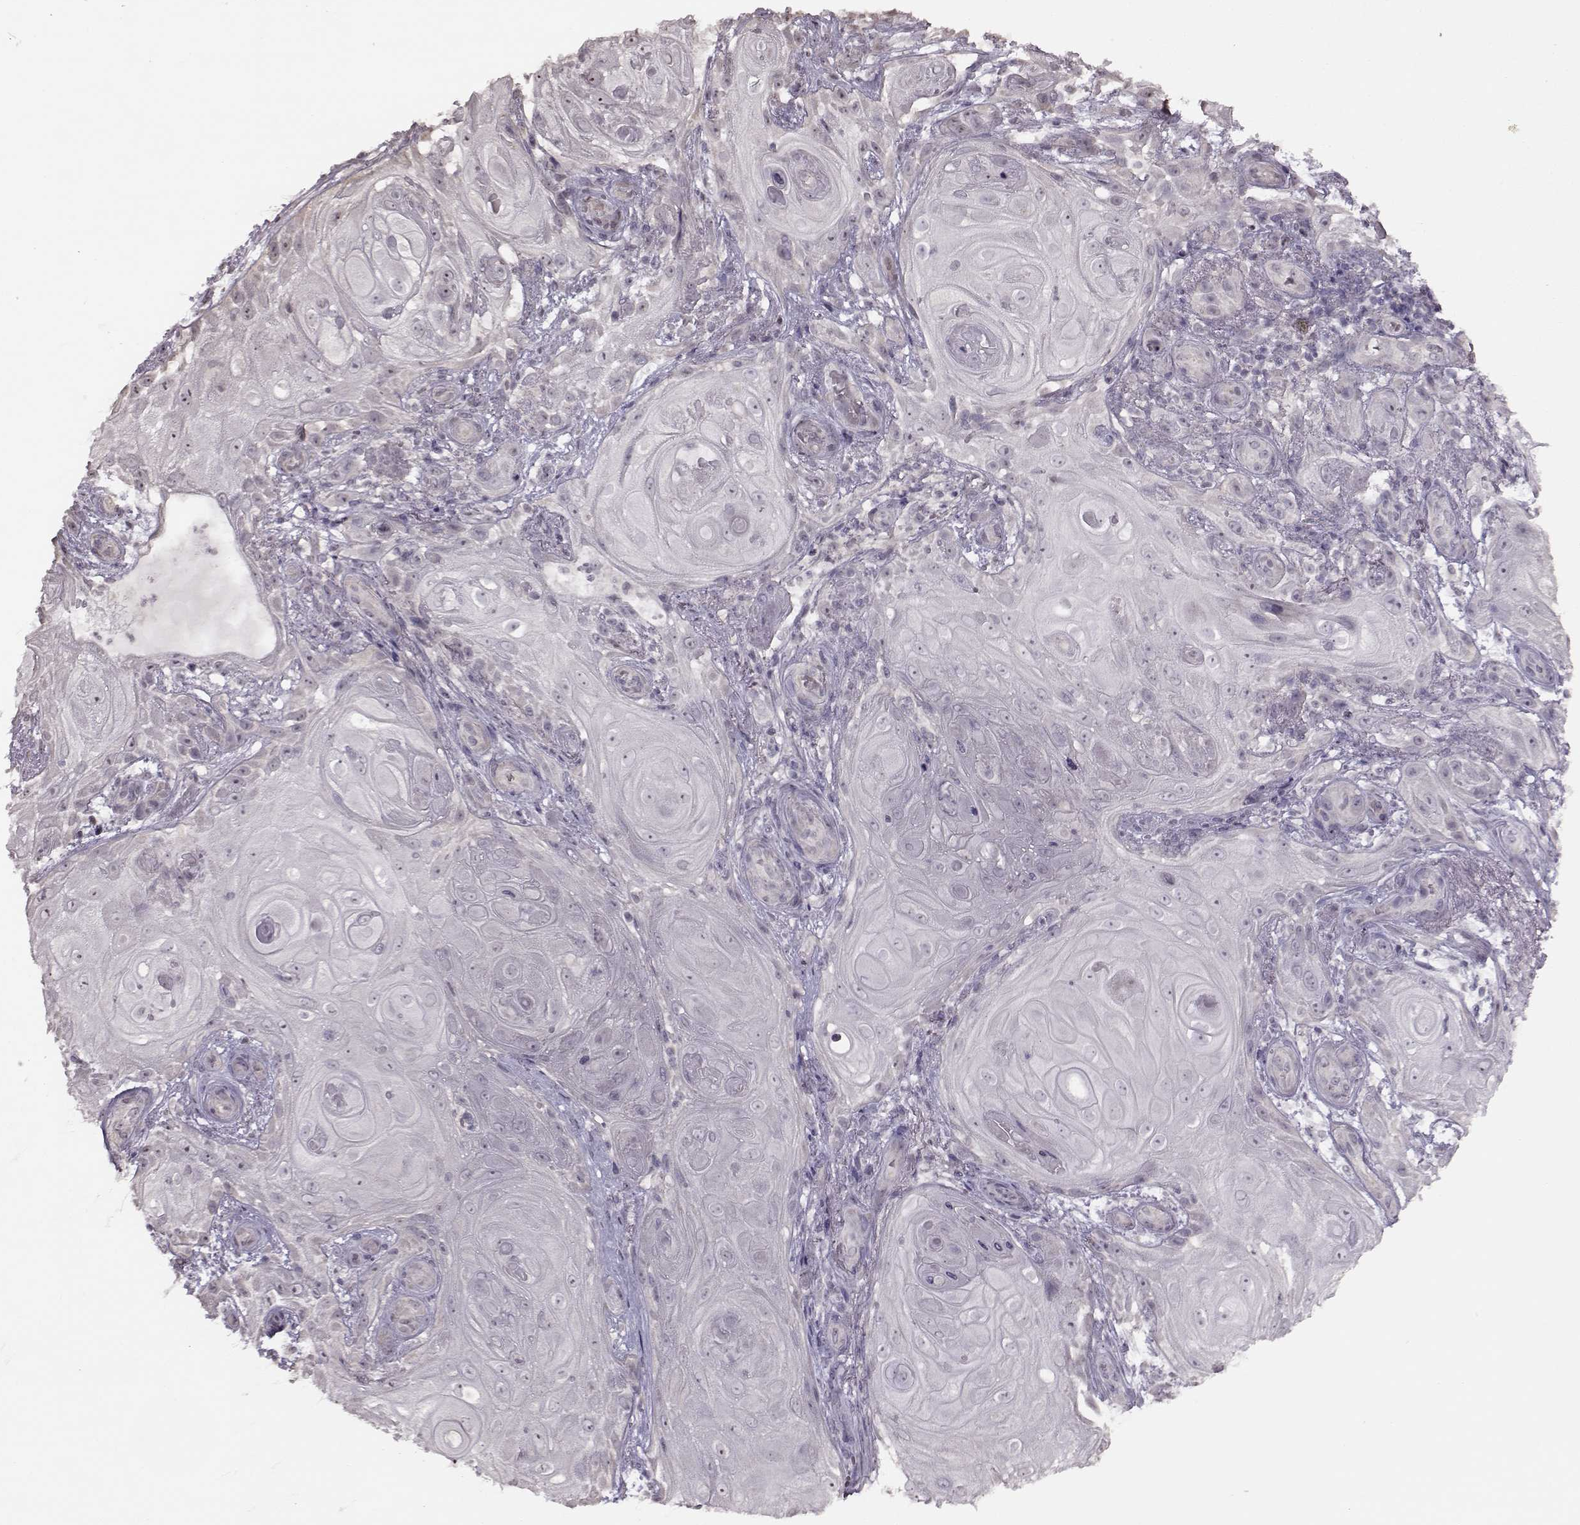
{"staining": {"intensity": "negative", "quantity": "none", "location": "none"}, "tissue": "skin cancer", "cell_type": "Tumor cells", "image_type": "cancer", "snomed": [{"axis": "morphology", "description": "Squamous cell carcinoma, NOS"}, {"axis": "topography", "description": "Skin"}], "caption": "An image of squamous cell carcinoma (skin) stained for a protein reveals no brown staining in tumor cells.", "gene": "FSHB", "patient": {"sex": "male", "age": 62}}